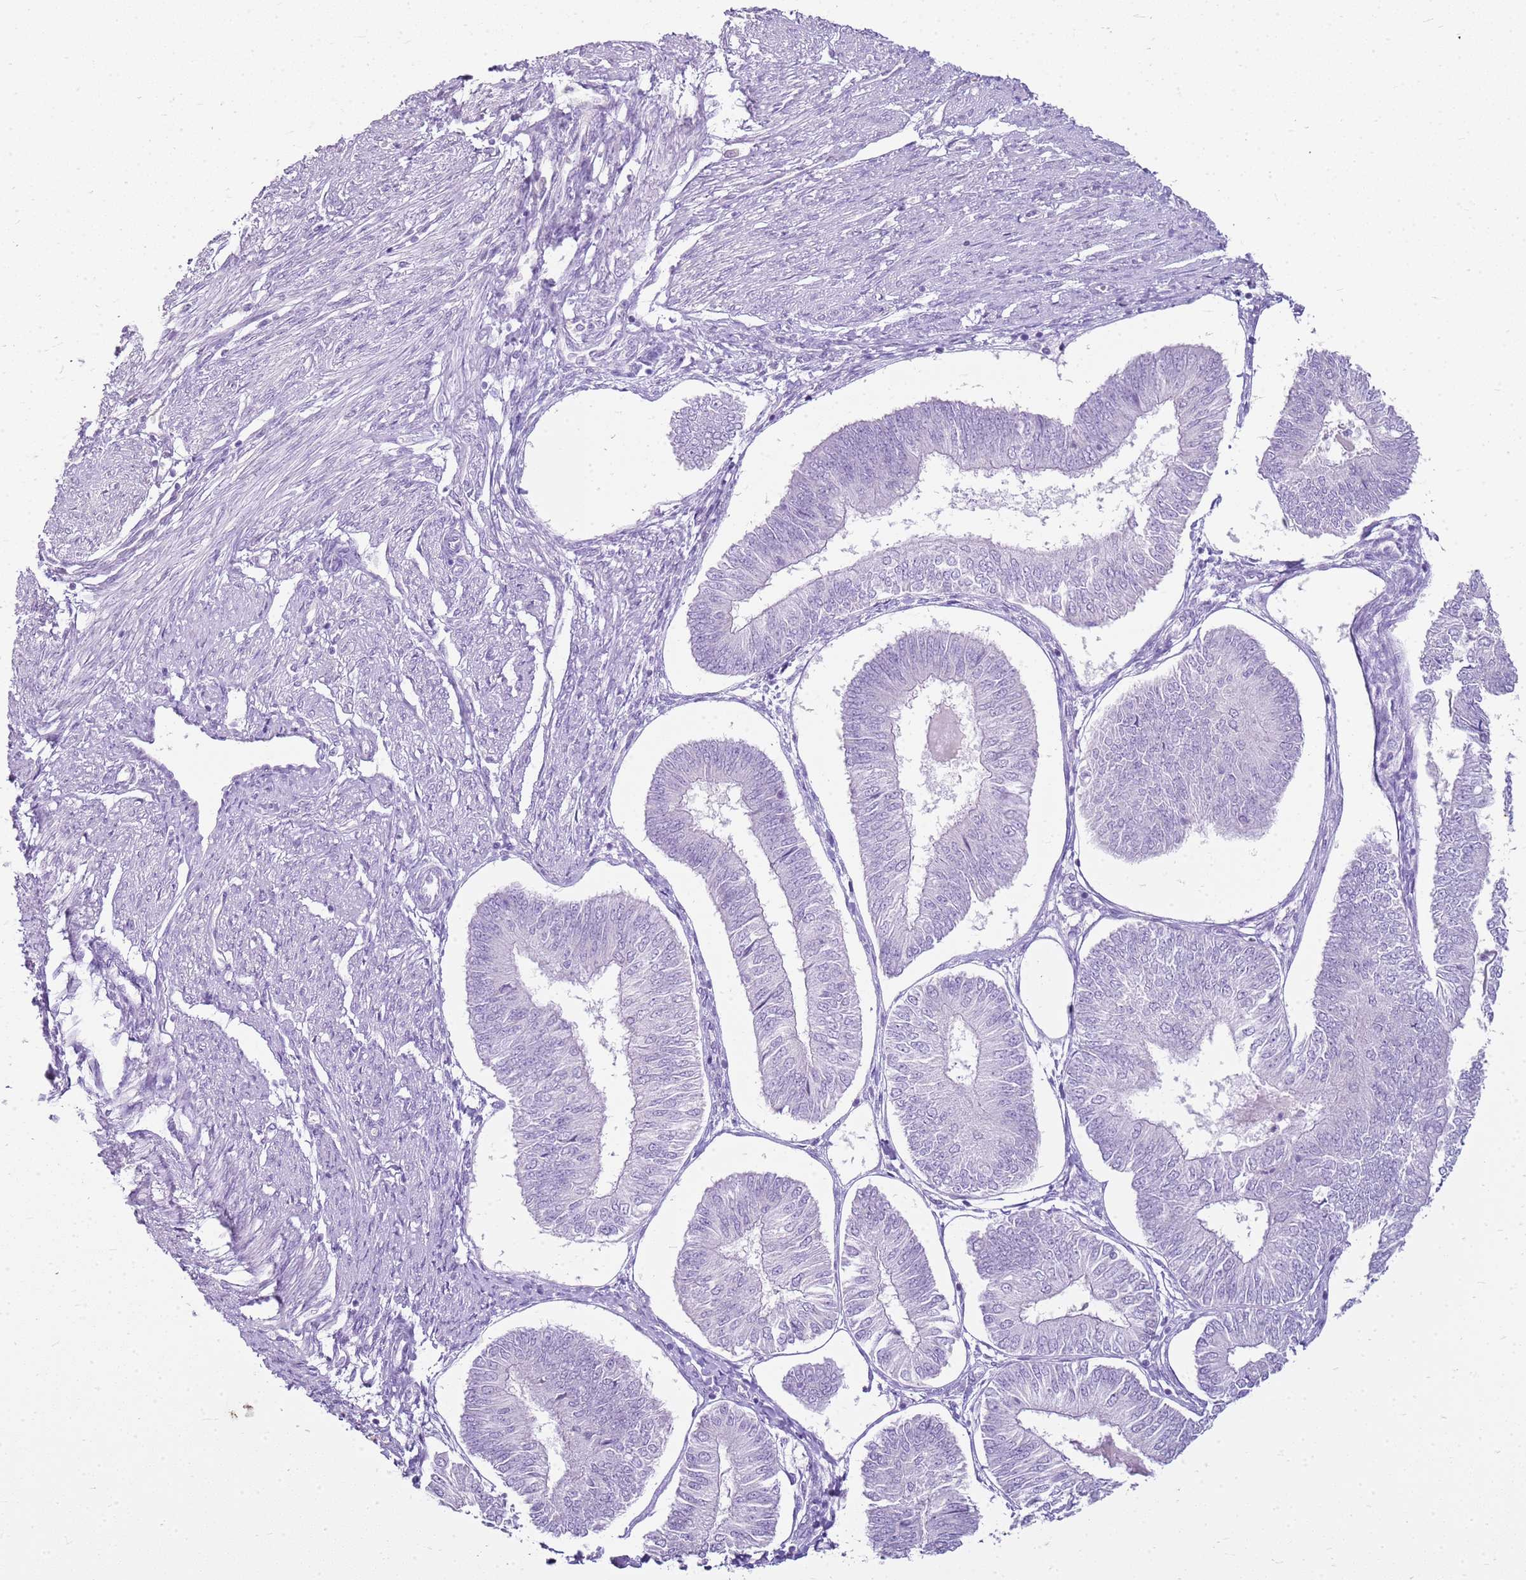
{"staining": {"intensity": "negative", "quantity": "none", "location": "none"}, "tissue": "endometrial cancer", "cell_type": "Tumor cells", "image_type": "cancer", "snomed": [{"axis": "morphology", "description": "Adenocarcinoma, NOS"}, {"axis": "topography", "description": "Endometrium"}], "caption": "There is no significant staining in tumor cells of endometrial cancer (adenocarcinoma). Brightfield microscopy of immunohistochemistry (IHC) stained with DAB (3,3'-diaminobenzidine) (brown) and hematoxylin (blue), captured at high magnification.", "gene": "SULT1E1", "patient": {"sex": "female", "age": 58}}